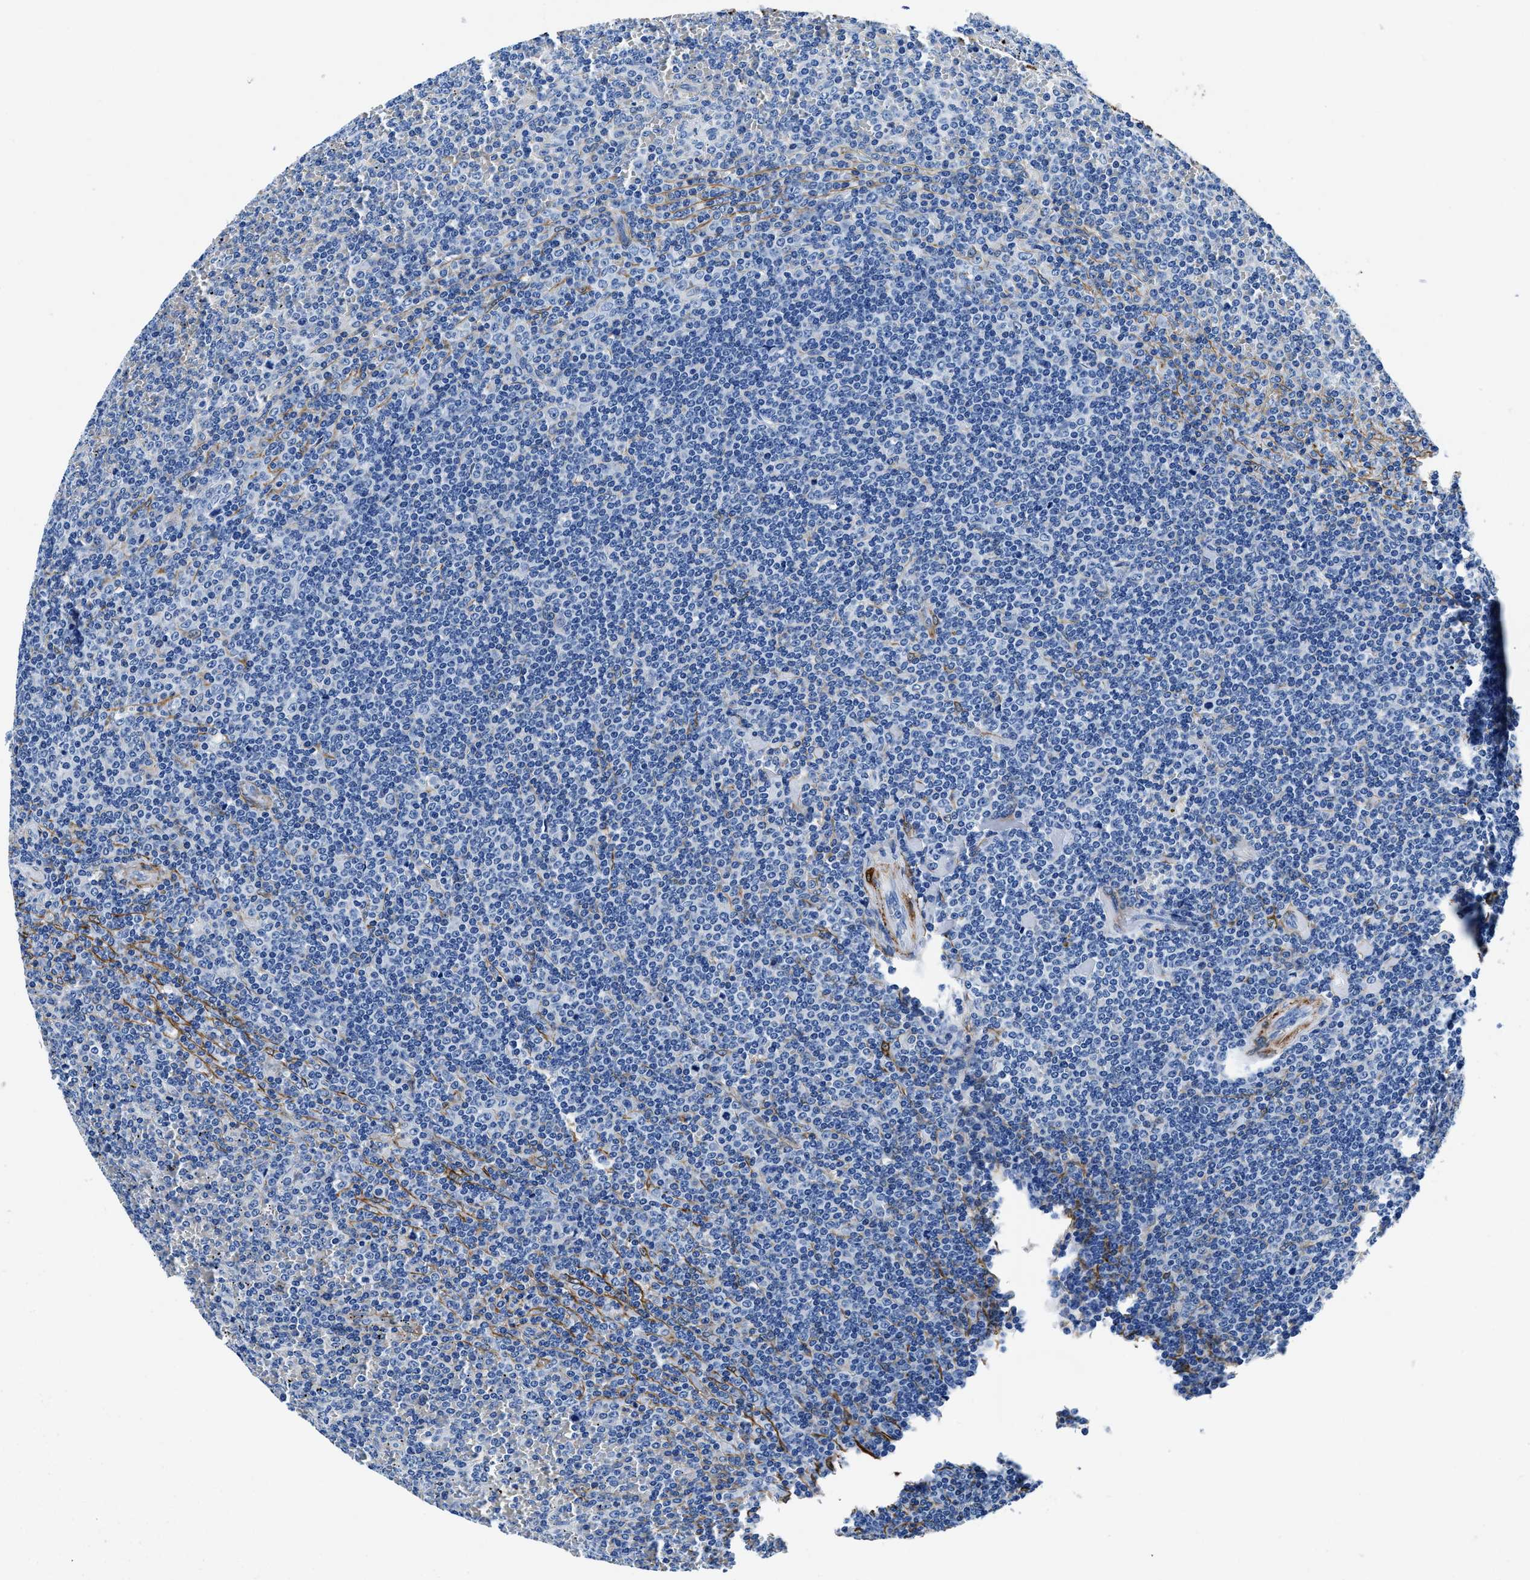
{"staining": {"intensity": "negative", "quantity": "none", "location": "none"}, "tissue": "lymphoma", "cell_type": "Tumor cells", "image_type": "cancer", "snomed": [{"axis": "morphology", "description": "Malignant lymphoma, non-Hodgkin's type, Low grade"}, {"axis": "topography", "description": "Spleen"}], "caption": "Low-grade malignant lymphoma, non-Hodgkin's type was stained to show a protein in brown. There is no significant positivity in tumor cells.", "gene": "TEX261", "patient": {"sex": "female", "age": 19}}